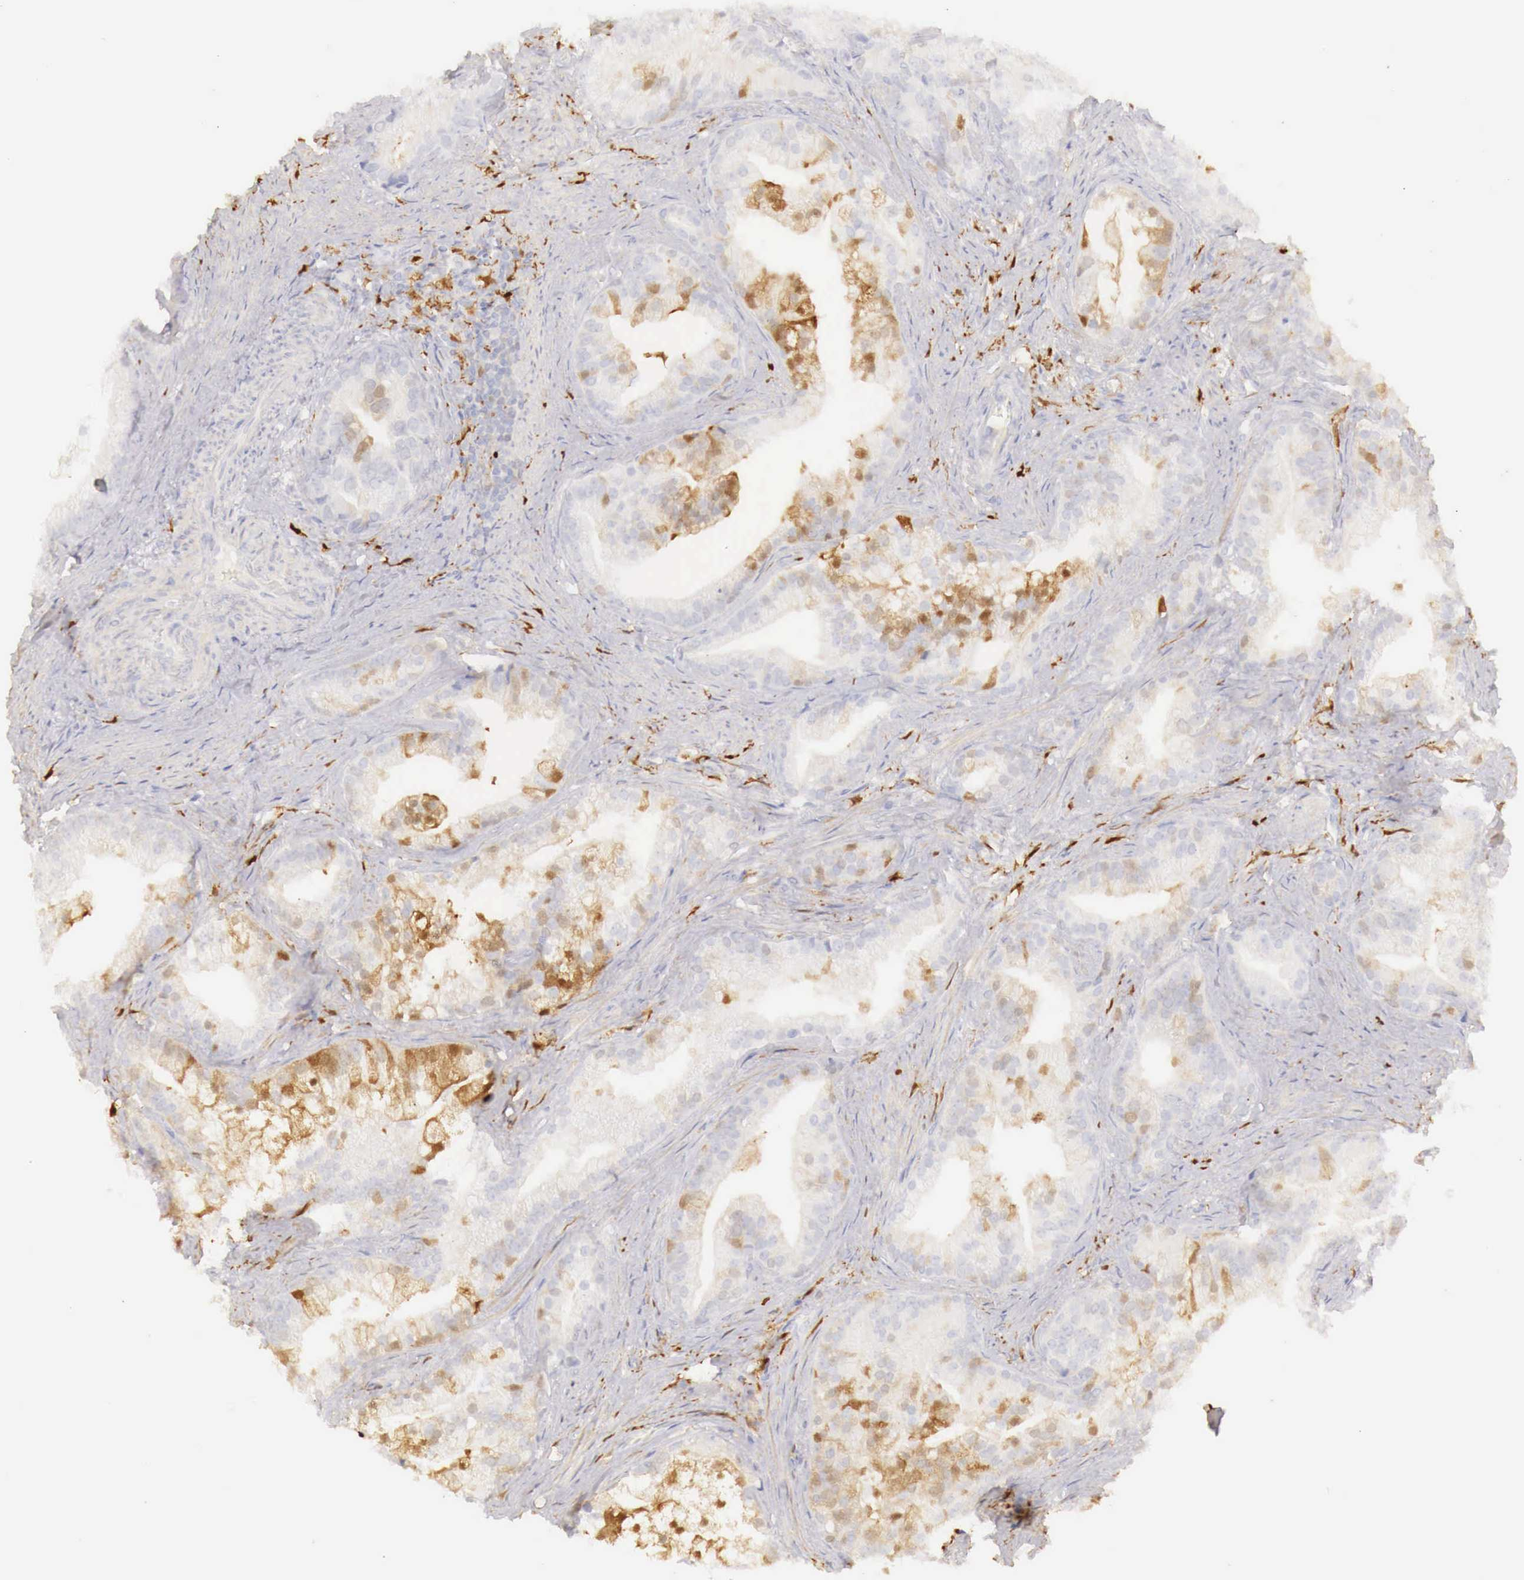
{"staining": {"intensity": "moderate", "quantity": "25%-75%", "location": "cytoplasmic/membranous"}, "tissue": "prostate cancer", "cell_type": "Tumor cells", "image_type": "cancer", "snomed": [{"axis": "morphology", "description": "Adenocarcinoma, Low grade"}, {"axis": "topography", "description": "Prostate"}], "caption": "A brown stain labels moderate cytoplasmic/membranous expression of a protein in adenocarcinoma (low-grade) (prostate) tumor cells.", "gene": "RENBP", "patient": {"sex": "male", "age": 71}}